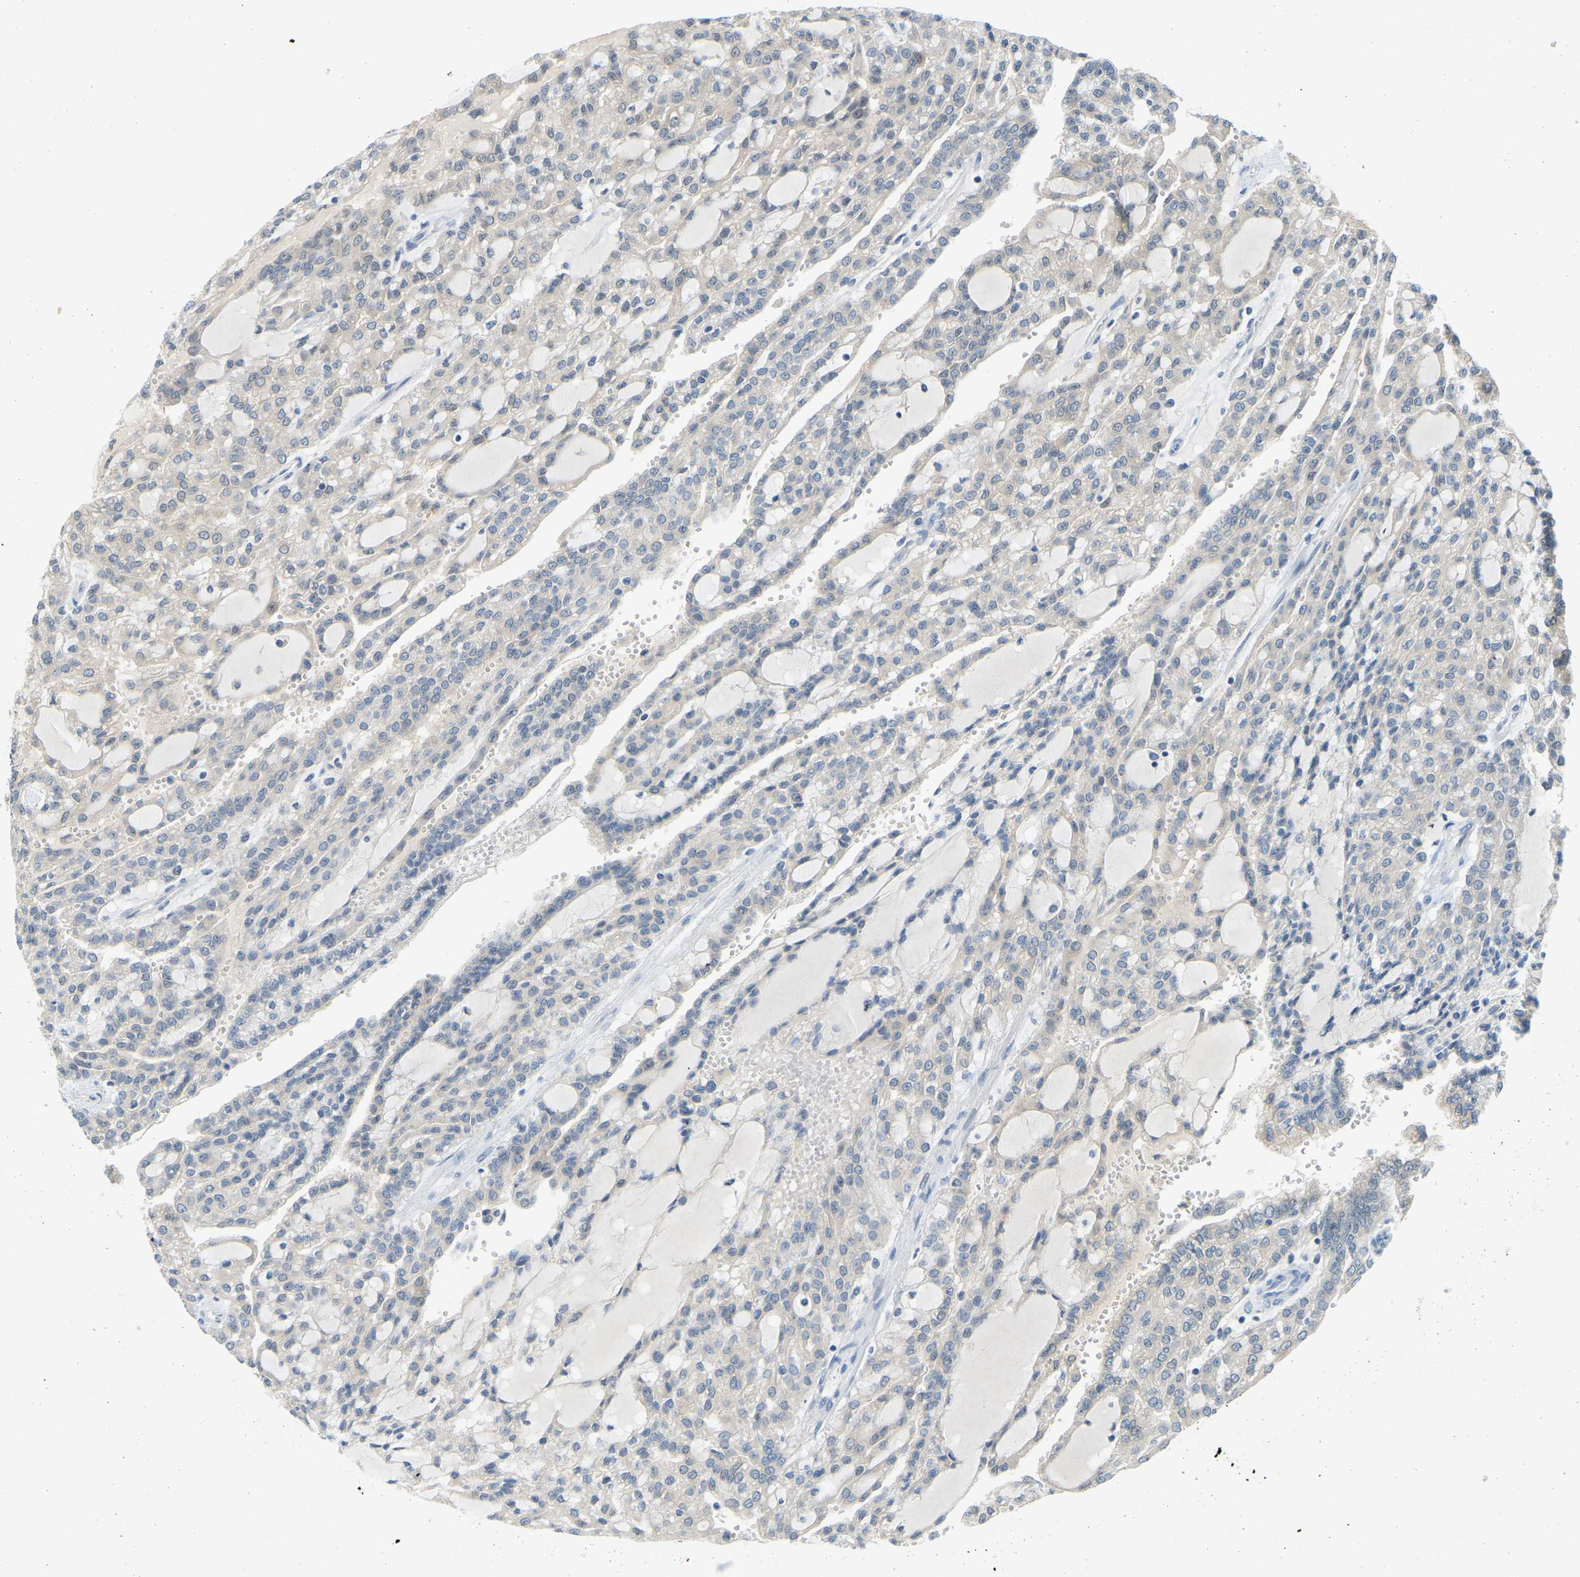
{"staining": {"intensity": "negative", "quantity": "none", "location": "none"}, "tissue": "renal cancer", "cell_type": "Tumor cells", "image_type": "cancer", "snomed": [{"axis": "morphology", "description": "Adenocarcinoma, NOS"}, {"axis": "topography", "description": "Kidney"}], "caption": "IHC image of neoplastic tissue: human adenocarcinoma (renal) stained with DAB (3,3'-diaminobenzidine) demonstrates no significant protein positivity in tumor cells. (Stains: DAB immunohistochemistry (IHC) with hematoxylin counter stain, Microscopy: brightfield microscopy at high magnification).", "gene": "NME8", "patient": {"sex": "male", "age": 63}}